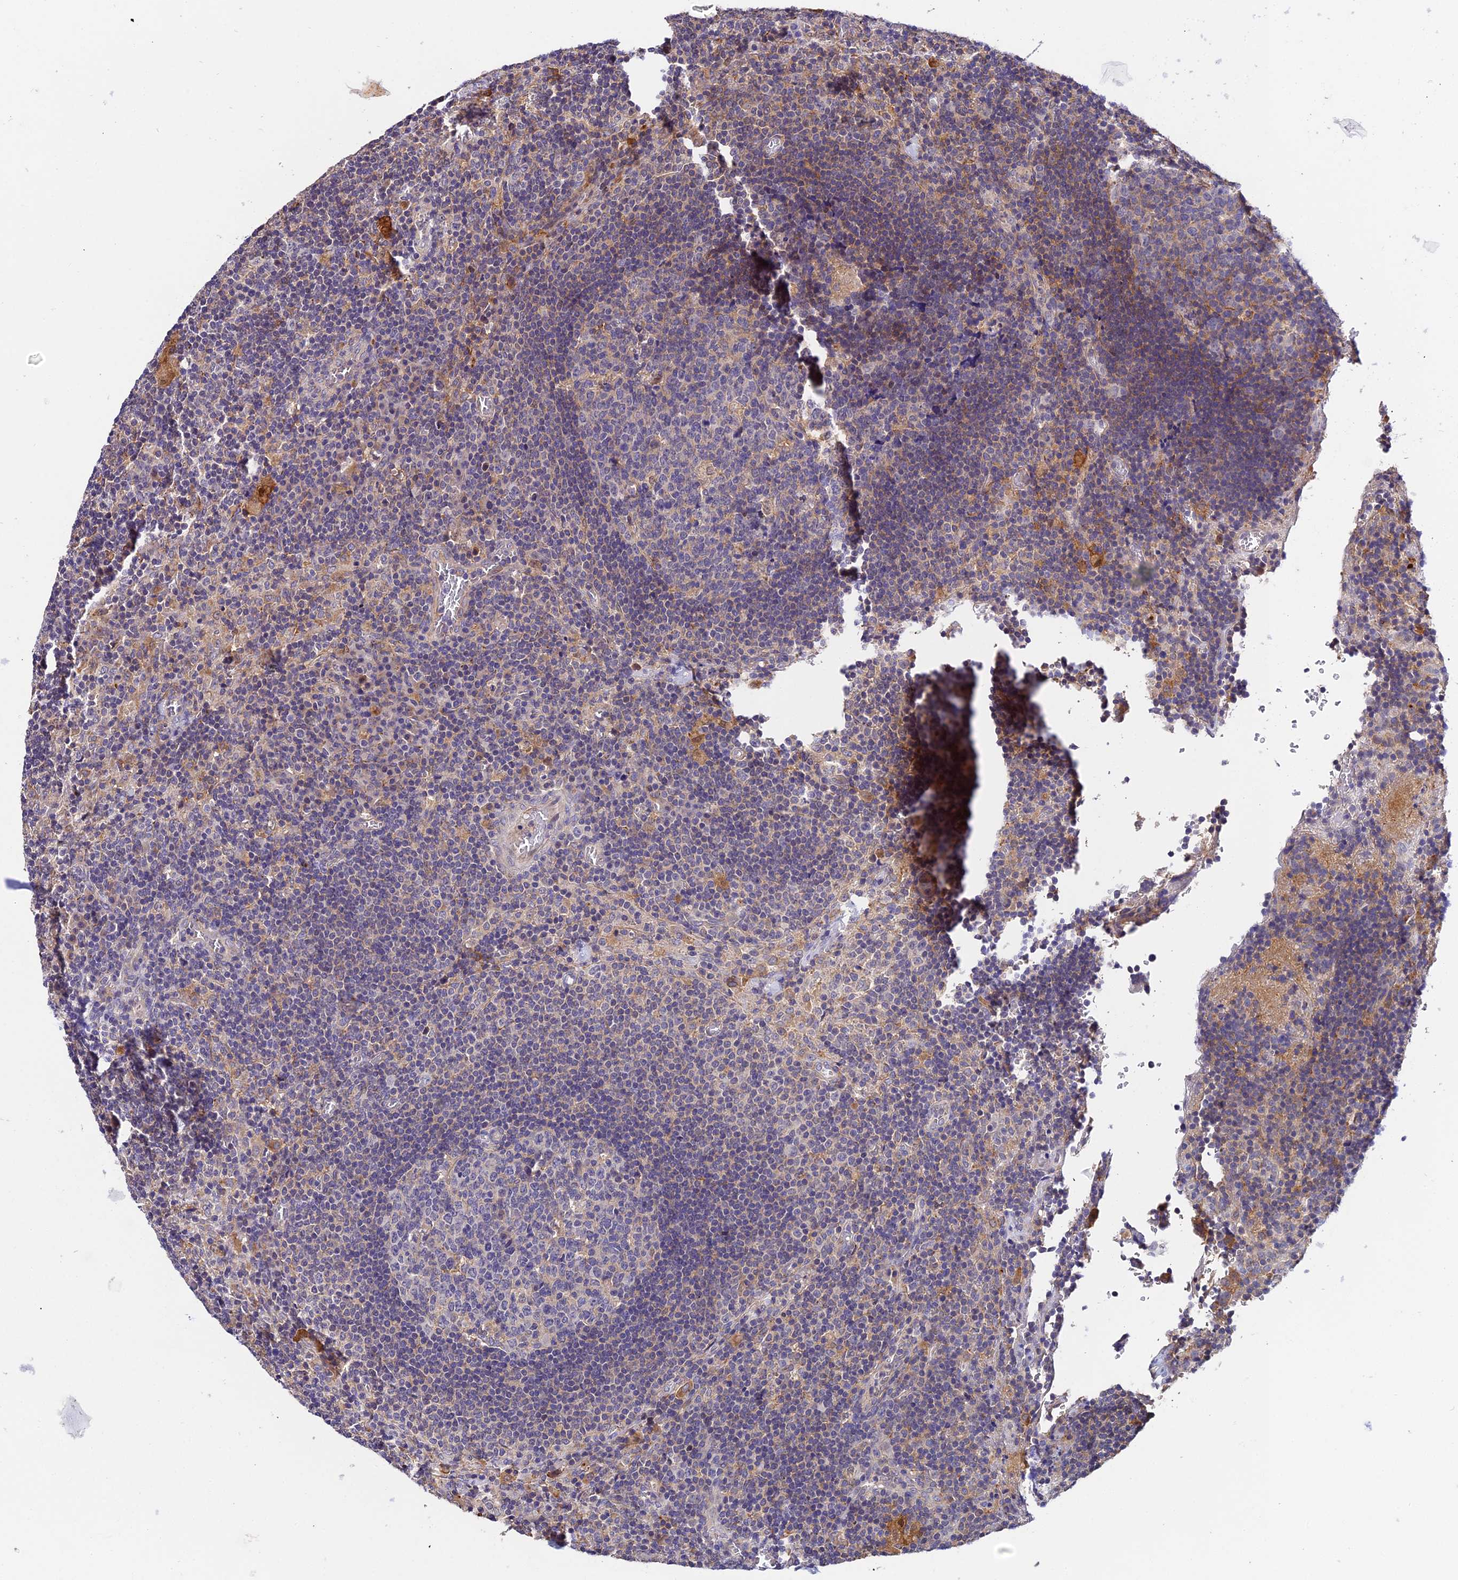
{"staining": {"intensity": "weak", "quantity": "<25%", "location": "cytoplasmic/membranous"}, "tissue": "lymph node", "cell_type": "Germinal center cells", "image_type": "normal", "snomed": [{"axis": "morphology", "description": "Normal tissue, NOS"}, {"axis": "topography", "description": "Lymph node"}], "caption": "High magnification brightfield microscopy of benign lymph node stained with DAB (3,3'-diaminobenzidine) (brown) and counterstained with hematoxylin (blue): germinal center cells show no significant expression. The staining was performed using DAB (3,3'-diaminobenzidine) to visualize the protein expression in brown, while the nuclei were stained in blue with hematoxylin (Magnification: 20x).", "gene": "ZBED8", "patient": {"sex": "male", "age": 58}}